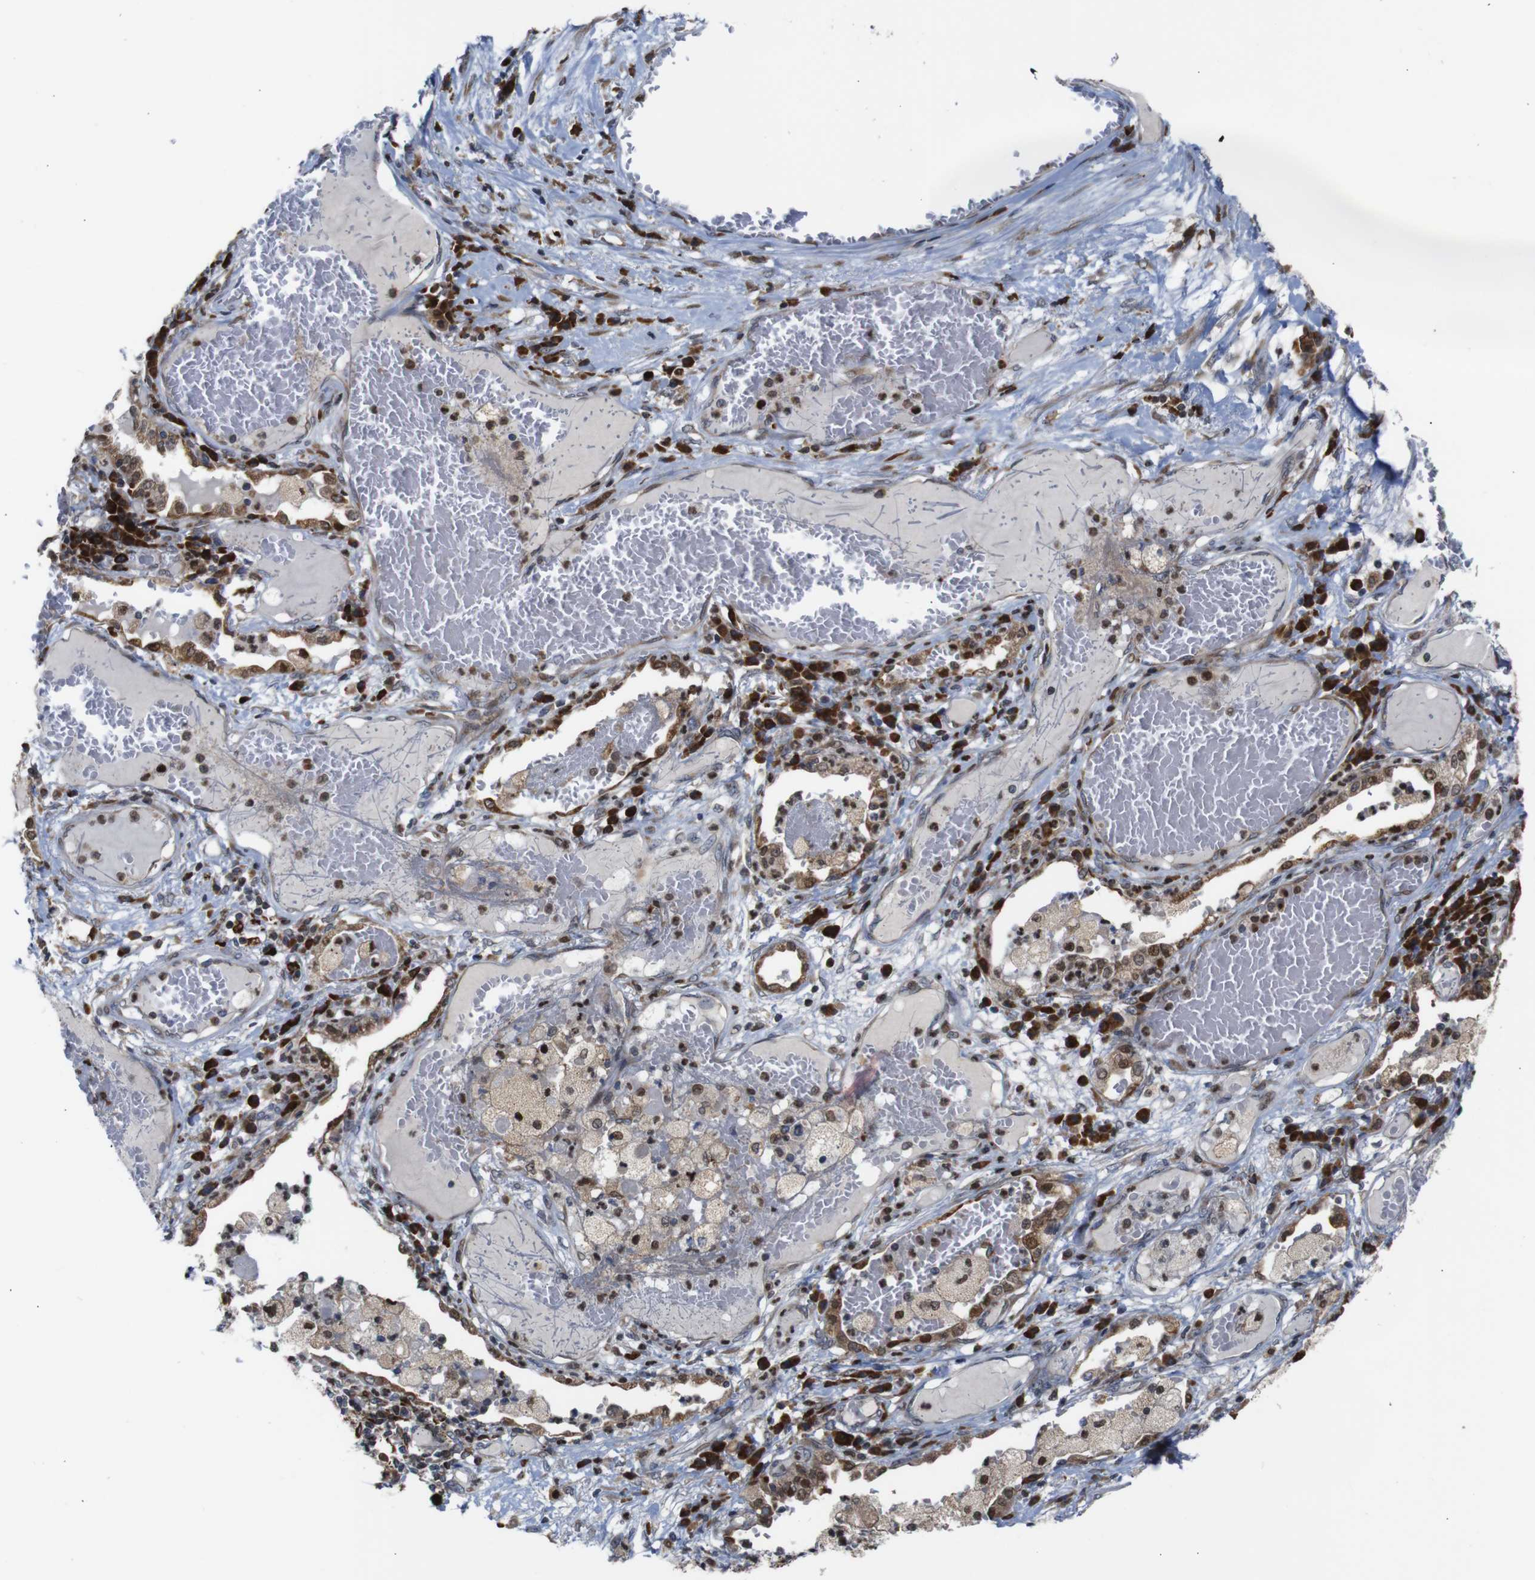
{"staining": {"intensity": "moderate", "quantity": ">75%", "location": "cytoplasmic/membranous,nuclear"}, "tissue": "lung cancer", "cell_type": "Tumor cells", "image_type": "cancer", "snomed": [{"axis": "morphology", "description": "Squamous cell carcinoma, NOS"}, {"axis": "topography", "description": "Lung"}], "caption": "Protein staining displays moderate cytoplasmic/membranous and nuclear expression in about >75% of tumor cells in lung squamous cell carcinoma.", "gene": "PTPN1", "patient": {"sex": "male", "age": 71}}